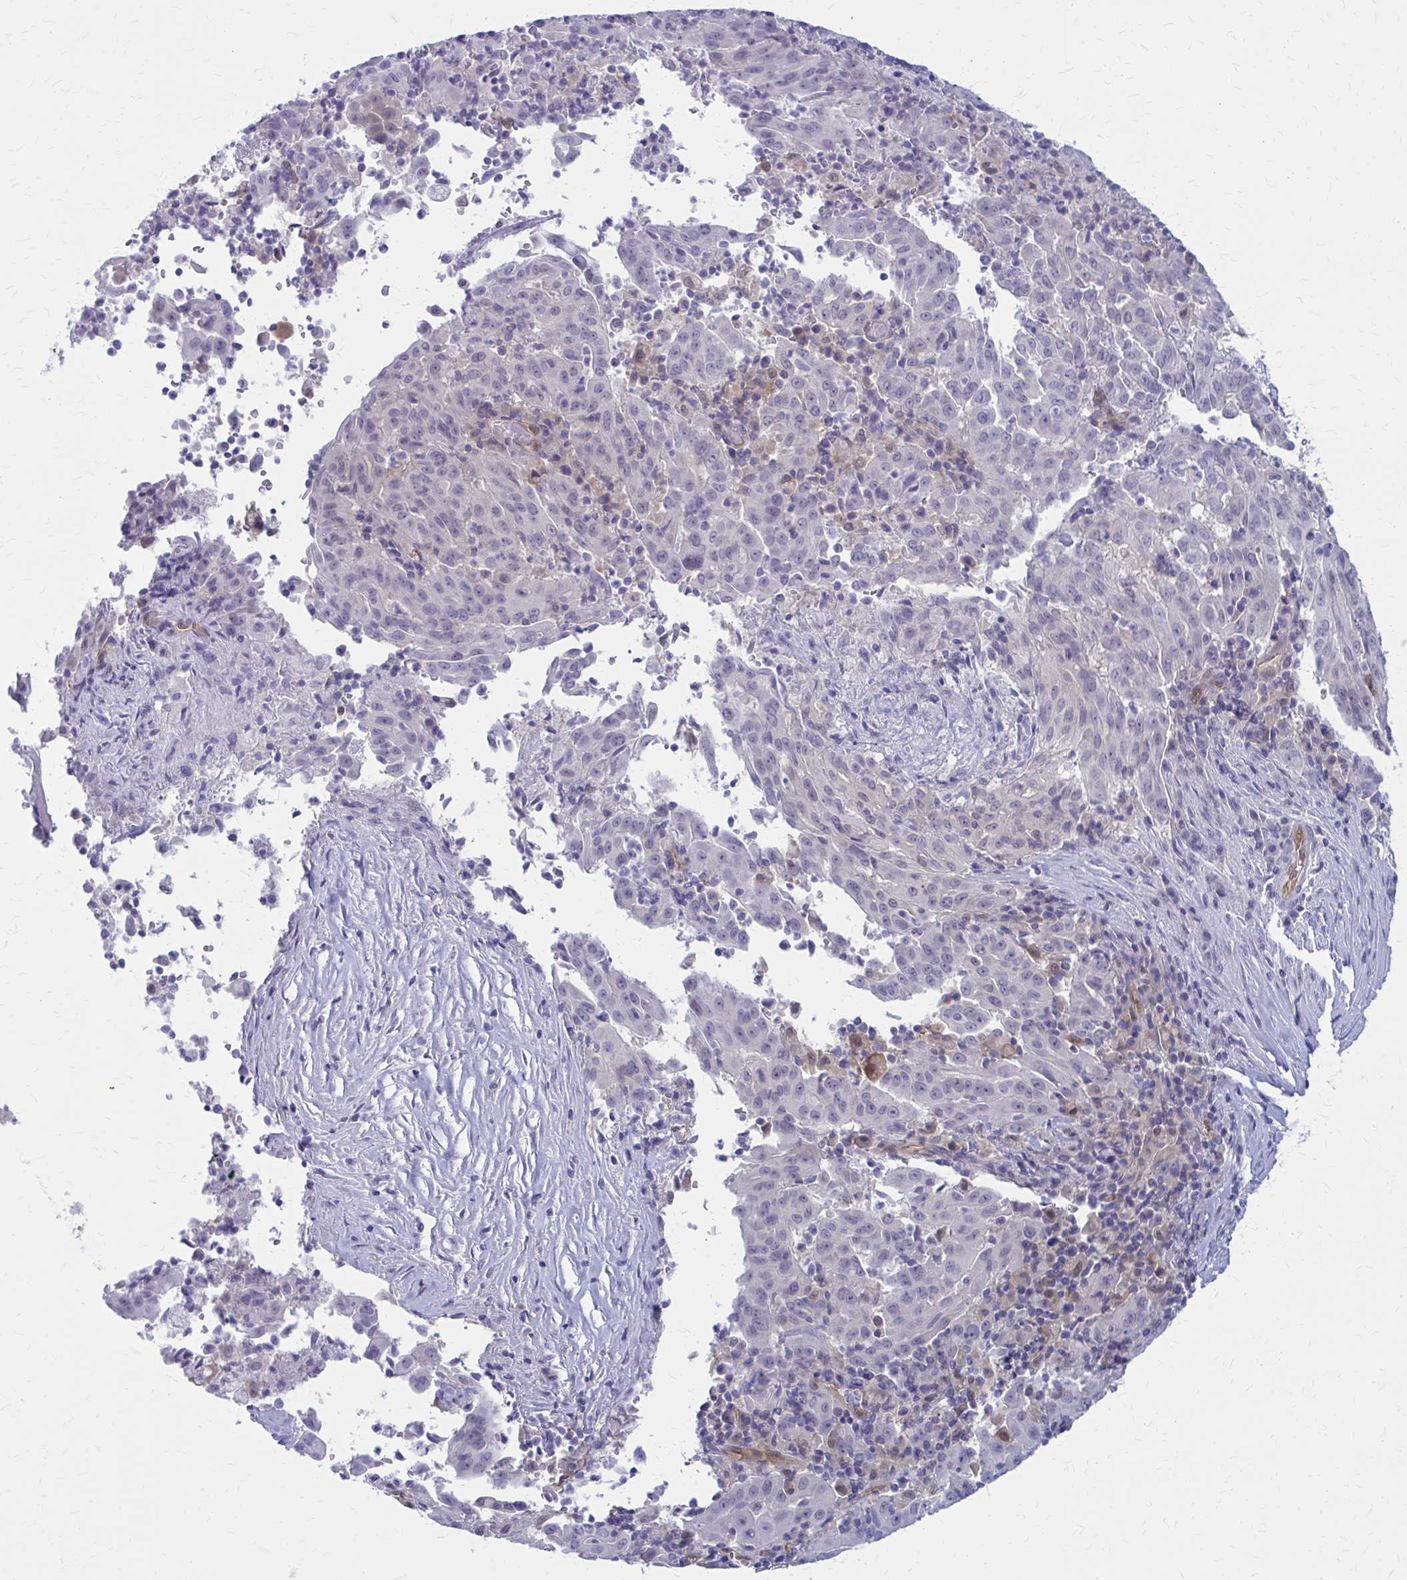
{"staining": {"intensity": "negative", "quantity": "none", "location": "none"}, "tissue": "pancreatic cancer", "cell_type": "Tumor cells", "image_type": "cancer", "snomed": [{"axis": "morphology", "description": "Adenocarcinoma, NOS"}, {"axis": "topography", "description": "Pancreas"}], "caption": "Immunohistochemistry image of adenocarcinoma (pancreatic) stained for a protein (brown), which displays no positivity in tumor cells.", "gene": "CLIC2", "patient": {"sex": "male", "age": 63}}